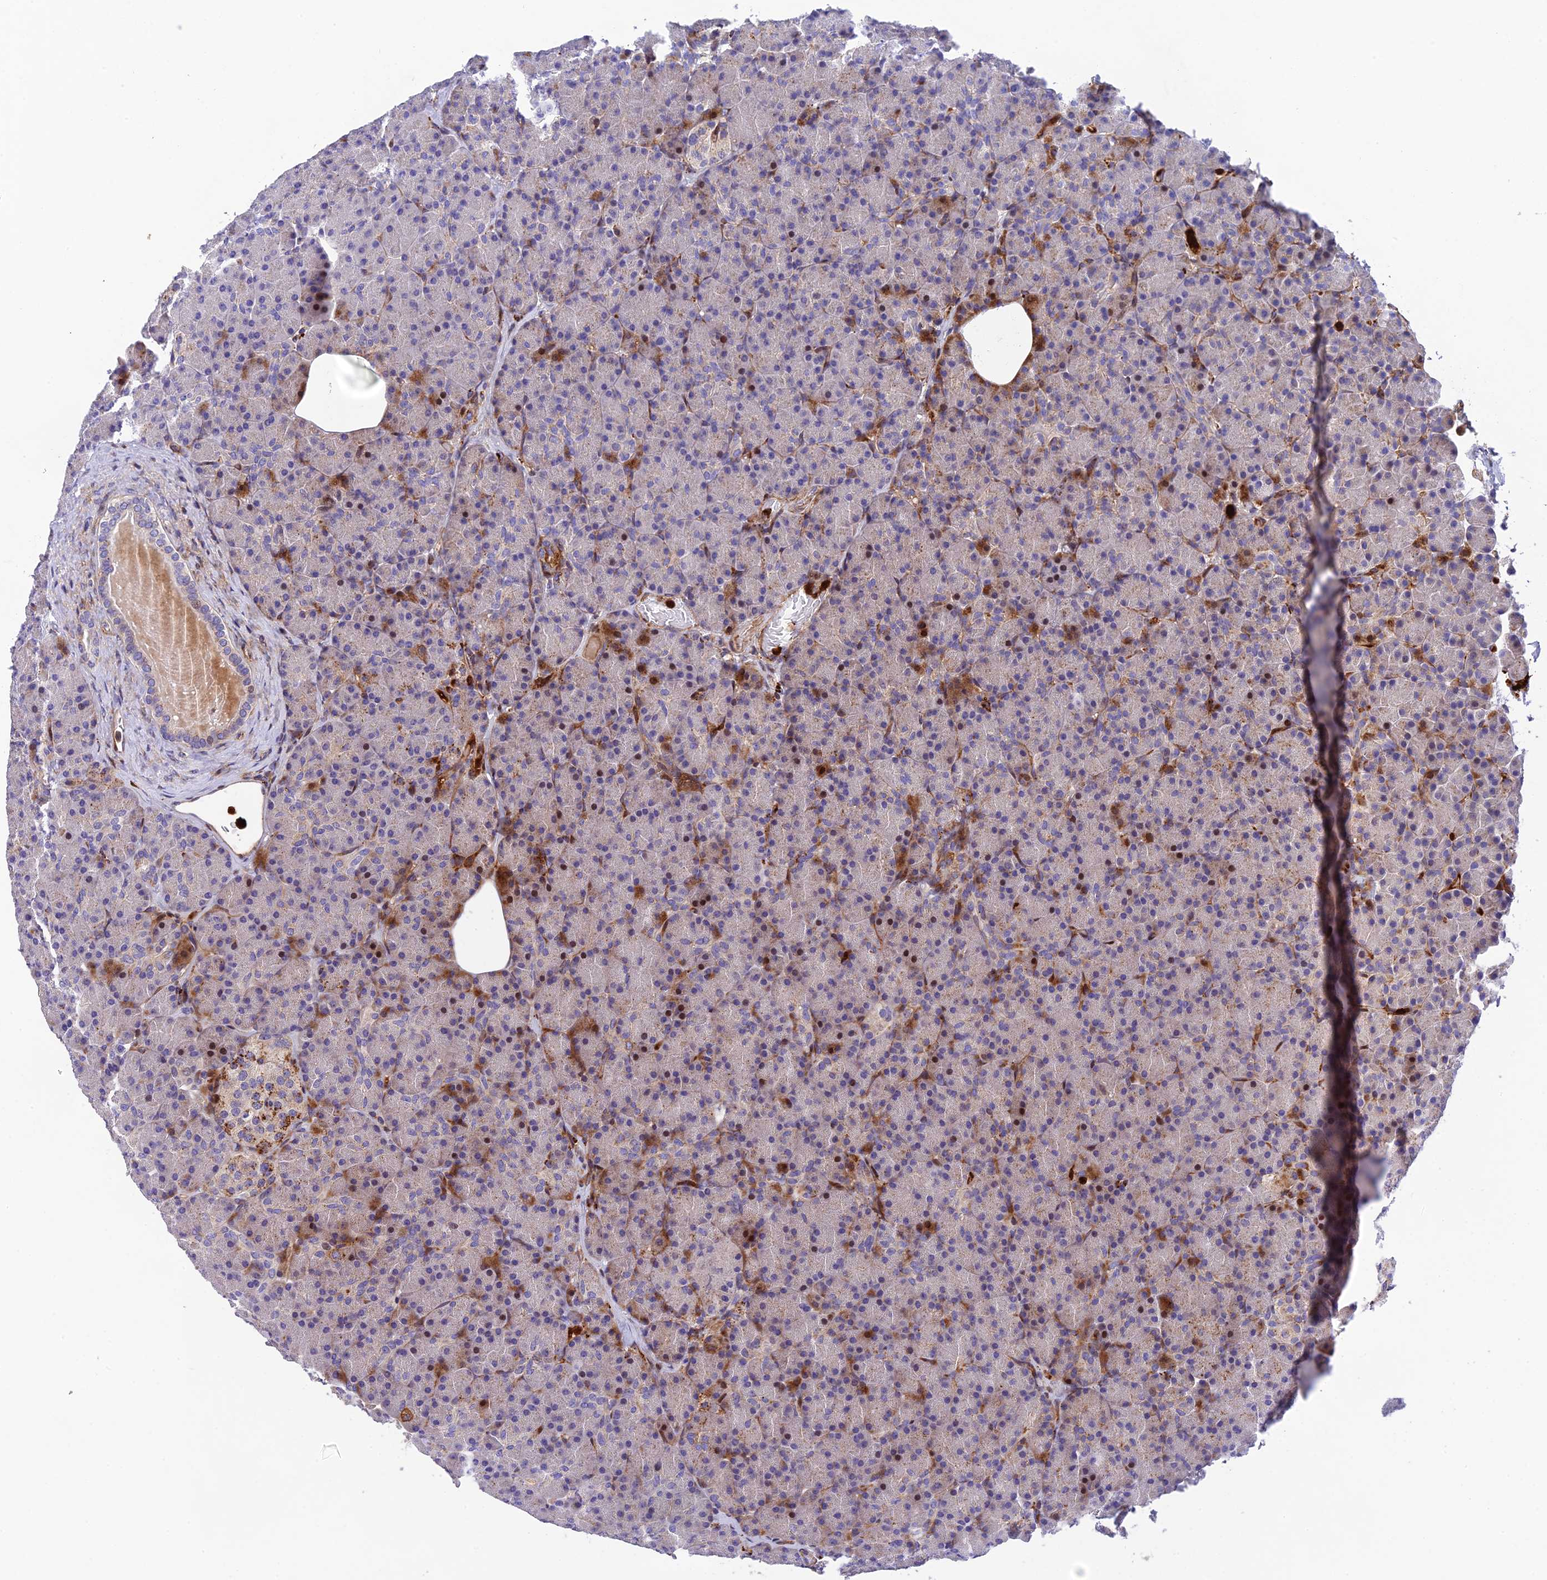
{"staining": {"intensity": "moderate", "quantity": "<25%", "location": "cytoplasmic/membranous,nuclear"}, "tissue": "pancreas", "cell_type": "Exocrine glandular cells", "image_type": "normal", "snomed": [{"axis": "morphology", "description": "Normal tissue, NOS"}, {"axis": "topography", "description": "Pancreas"}], "caption": "Moderate cytoplasmic/membranous,nuclear expression for a protein is present in approximately <25% of exocrine glandular cells of unremarkable pancreas using immunohistochemistry (IHC).", "gene": "CPSF4L", "patient": {"sex": "female", "age": 43}}